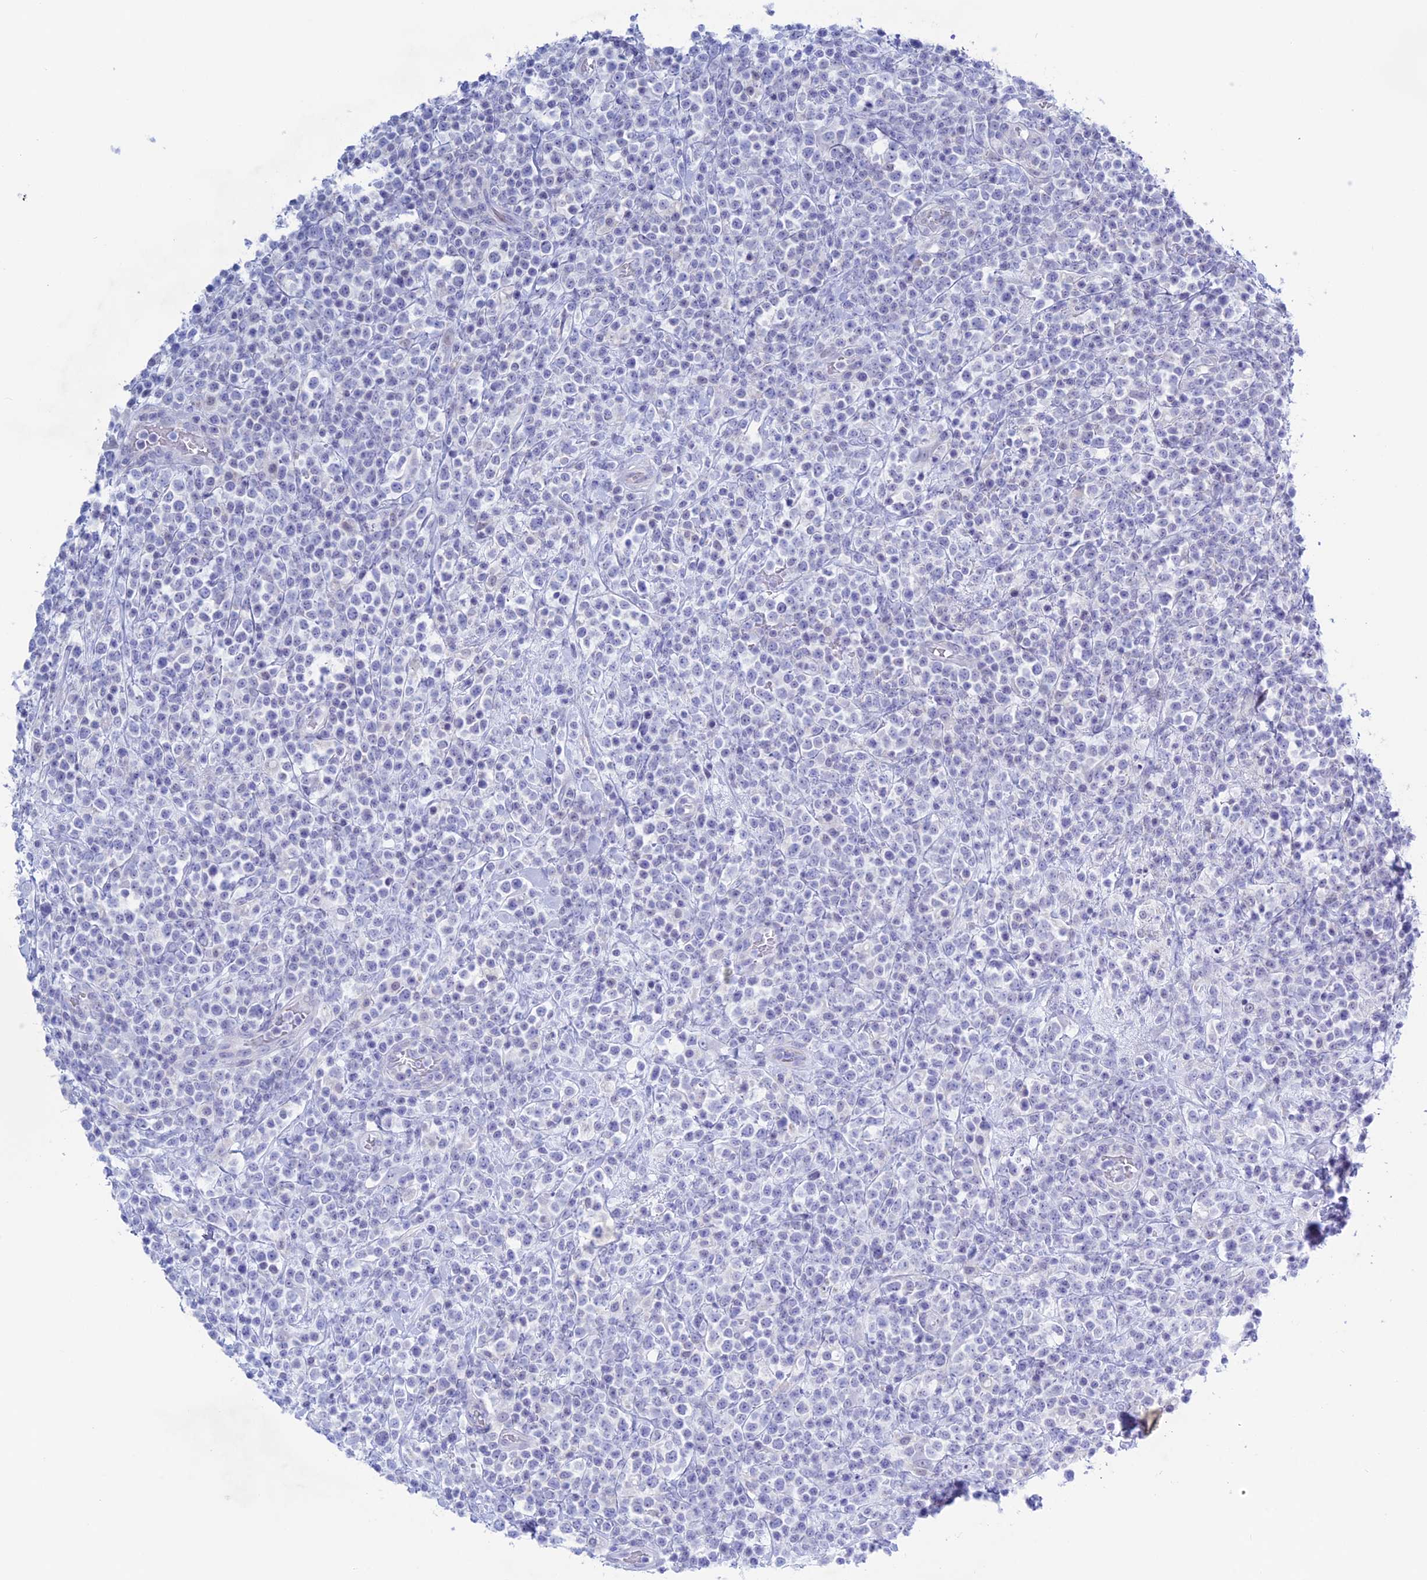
{"staining": {"intensity": "negative", "quantity": "none", "location": "none"}, "tissue": "lymphoma", "cell_type": "Tumor cells", "image_type": "cancer", "snomed": [{"axis": "morphology", "description": "Malignant lymphoma, non-Hodgkin's type, High grade"}, {"axis": "topography", "description": "Colon"}], "caption": "Protein analysis of high-grade malignant lymphoma, non-Hodgkin's type shows no significant staining in tumor cells.", "gene": "LHFPL2", "patient": {"sex": "female", "age": 53}}